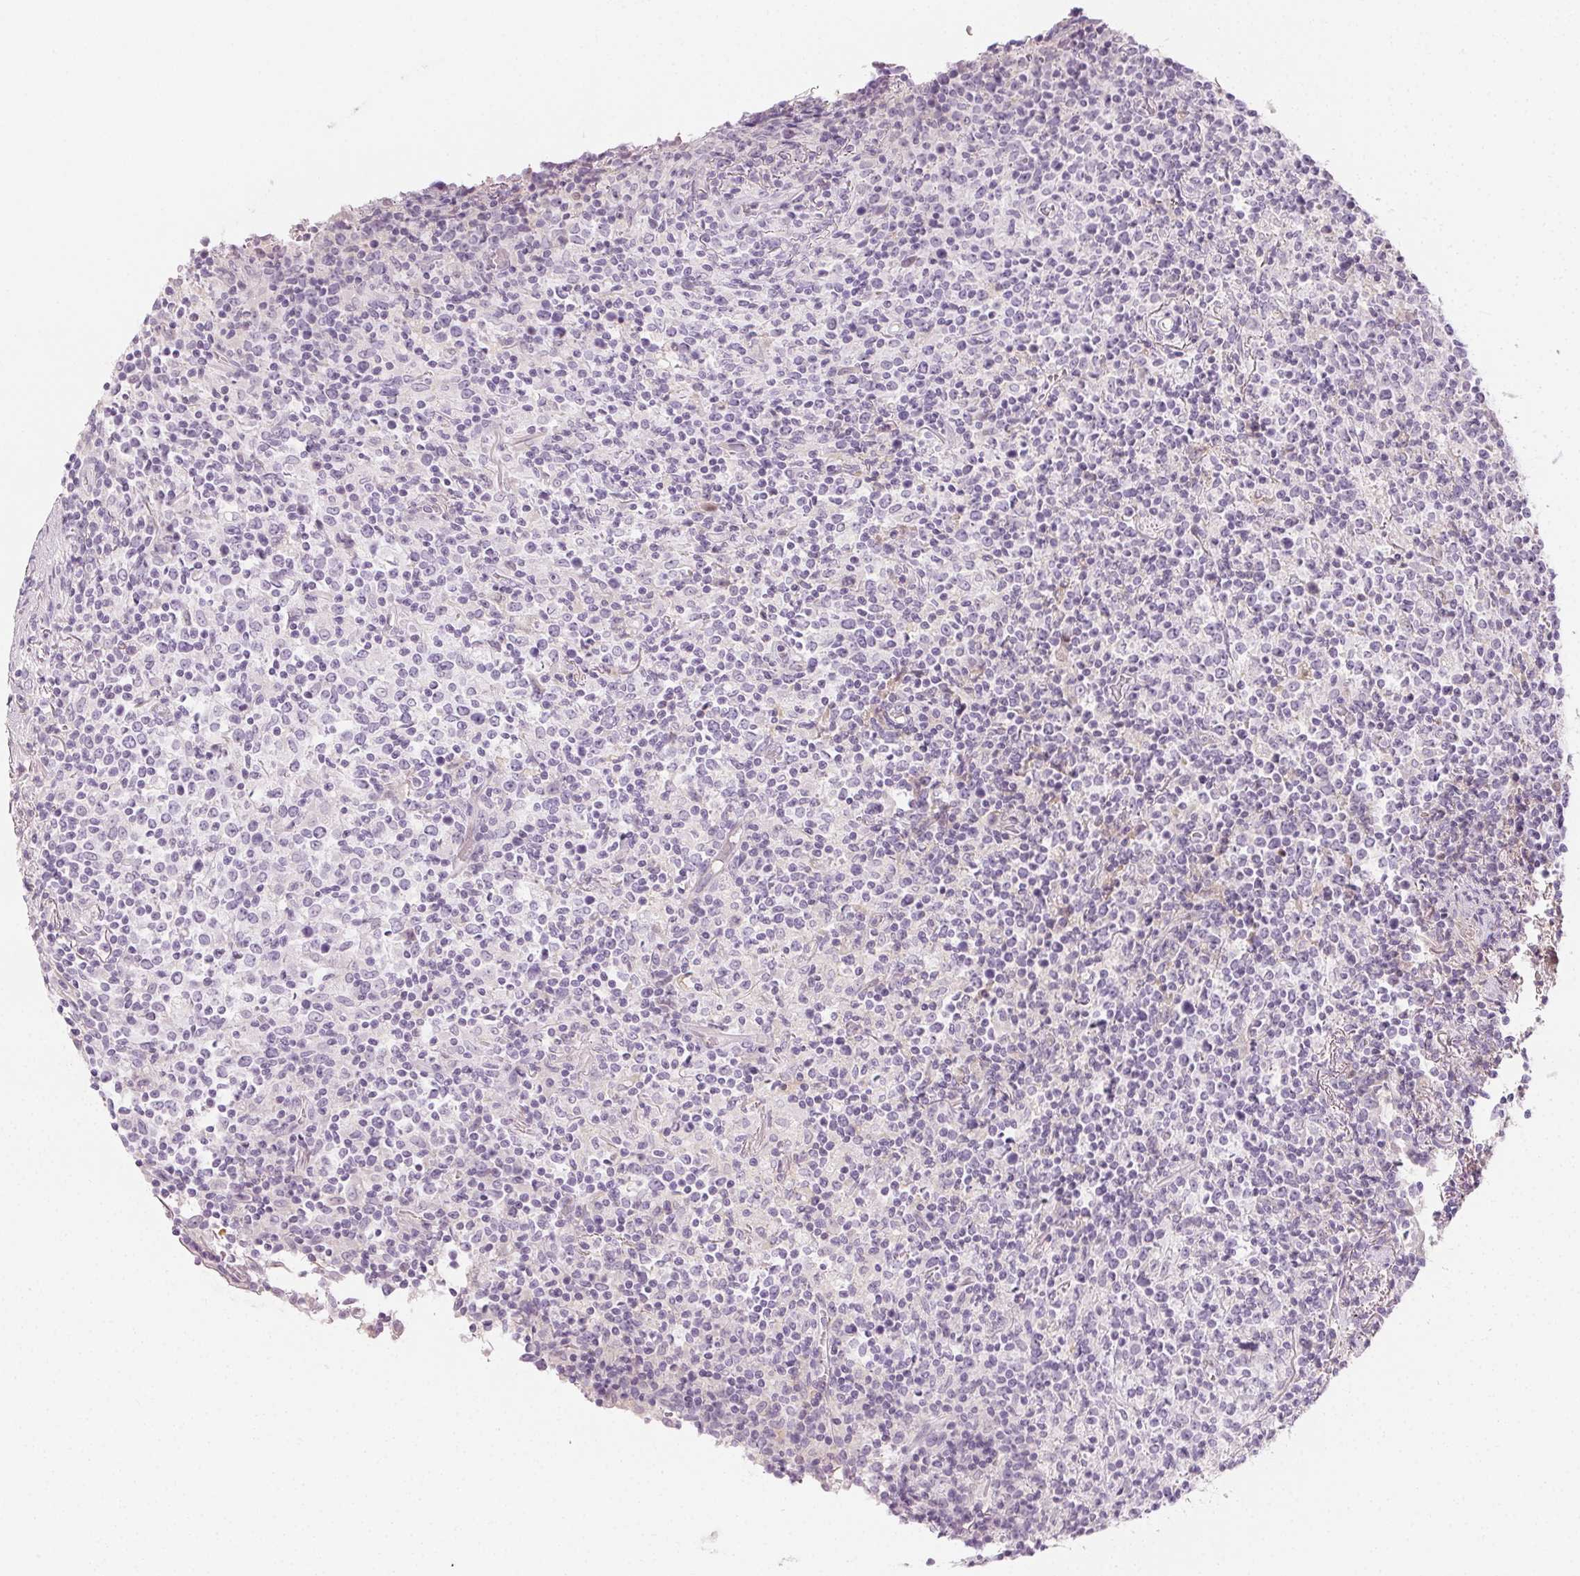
{"staining": {"intensity": "negative", "quantity": "none", "location": "none"}, "tissue": "lymphoma", "cell_type": "Tumor cells", "image_type": "cancer", "snomed": [{"axis": "morphology", "description": "Malignant lymphoma, non-Hodgkin's type, High grade"}, {"axis": "topography", "description": "Lung"}], "caption": "Immunohistochemical staining of malignant lymphoma, non-Hodgkin's type (high-grade) exhibits no significant positivity in tumor cells.", "gene": "AFM", "patient": {"sex": "male", "age": 79}}